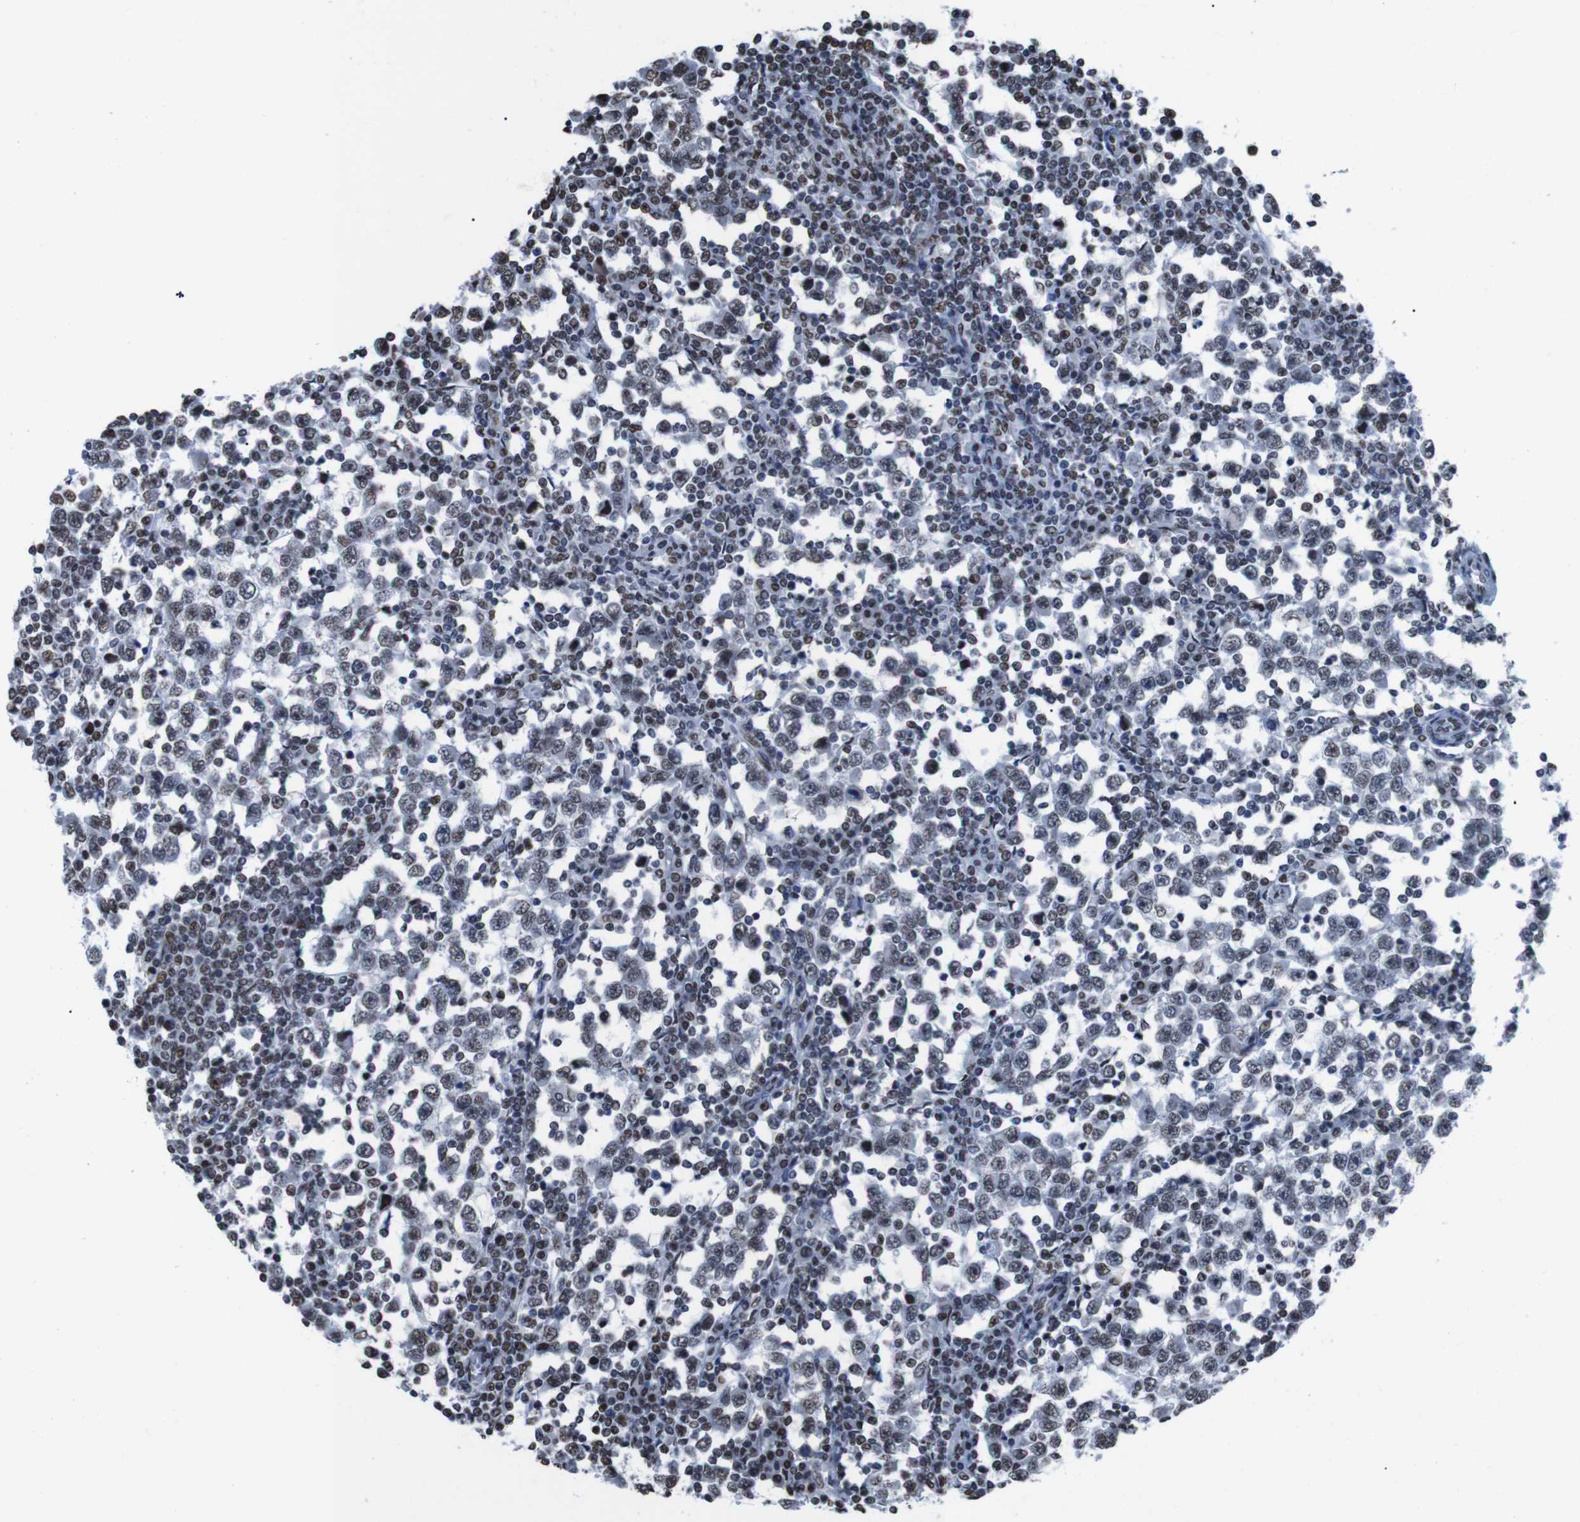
{"staining": {"intensity": "weak", "quantity": ">75%", "location": "nuclear"}, "tissue": "testis cancer", "cell_type": "Tumor cells", "image_type": "cancer", "snomed": [{"axis": "morphology", "description": "Seminoma, NOS"}, {"axis": "topography", "description": "Testis"}], "caption": "A photomicrograph showing weak nuclear expression in approximately >75% of tumor cells in testis seminoma, as visualized by brown immunohistochemical staining.", "gene": "PIP4P2", "patient": {"sex": "male", "age": 65}}